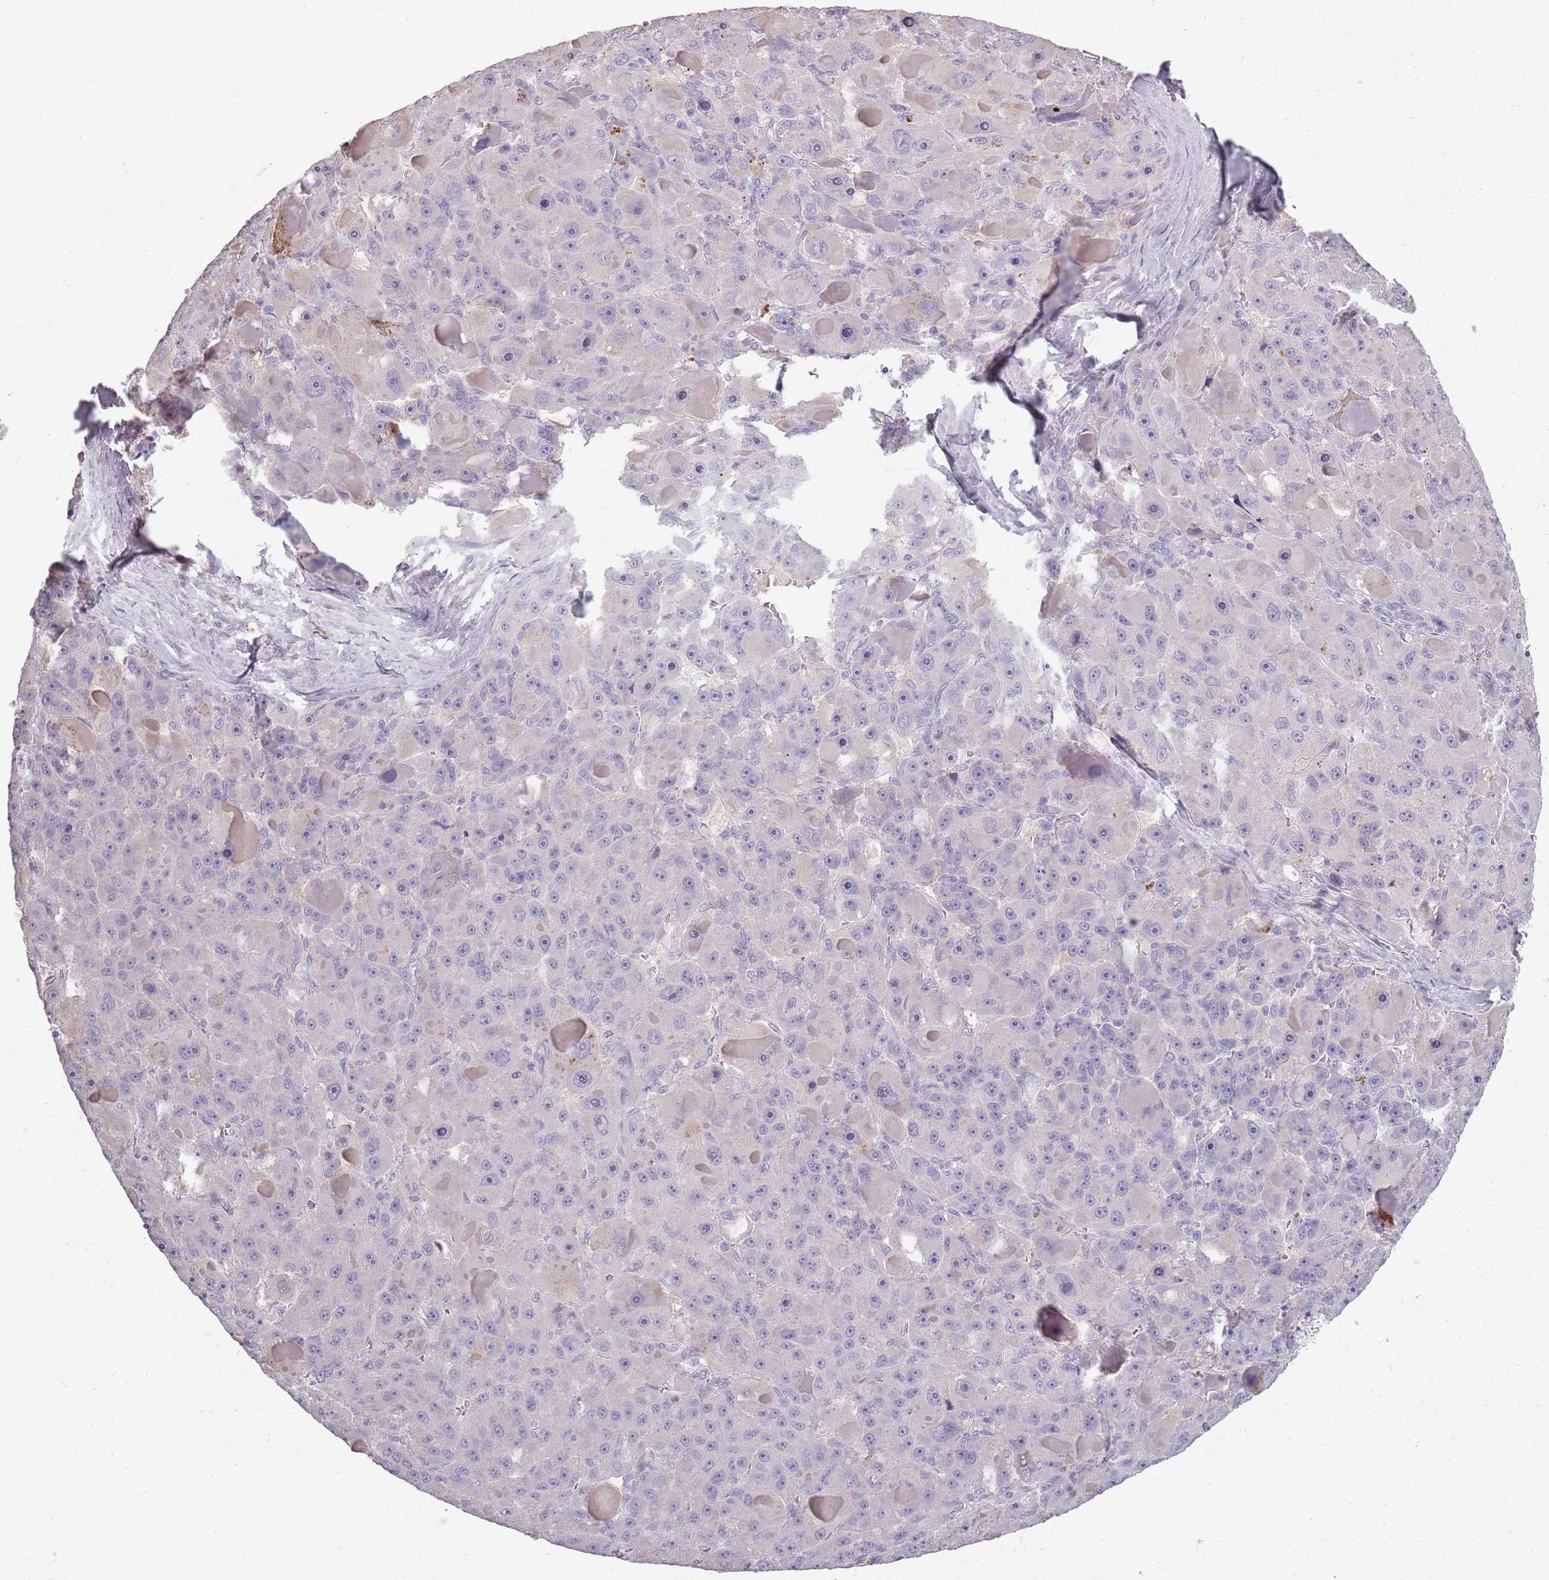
{"staining": {"intensity": "negative", "quantity": "none", "location": "none"}, "tissue": "liver cancer", "cell_type": "Tumor cells", "image_type": "cancer", "snomed": [{"axis": "morphology", "description": "Carcinoma, Hepatocellular, NOS"}, {"axis": "topography", "description": "Liver"}], "caption": "This is an immunohistochemistry (IHC) photomicrograph of liver hepatocellular carcinoma. There is no staining in tumor cells.", "gene": "SYNGR3", "patient": {"sex": "male", "age": 76}}